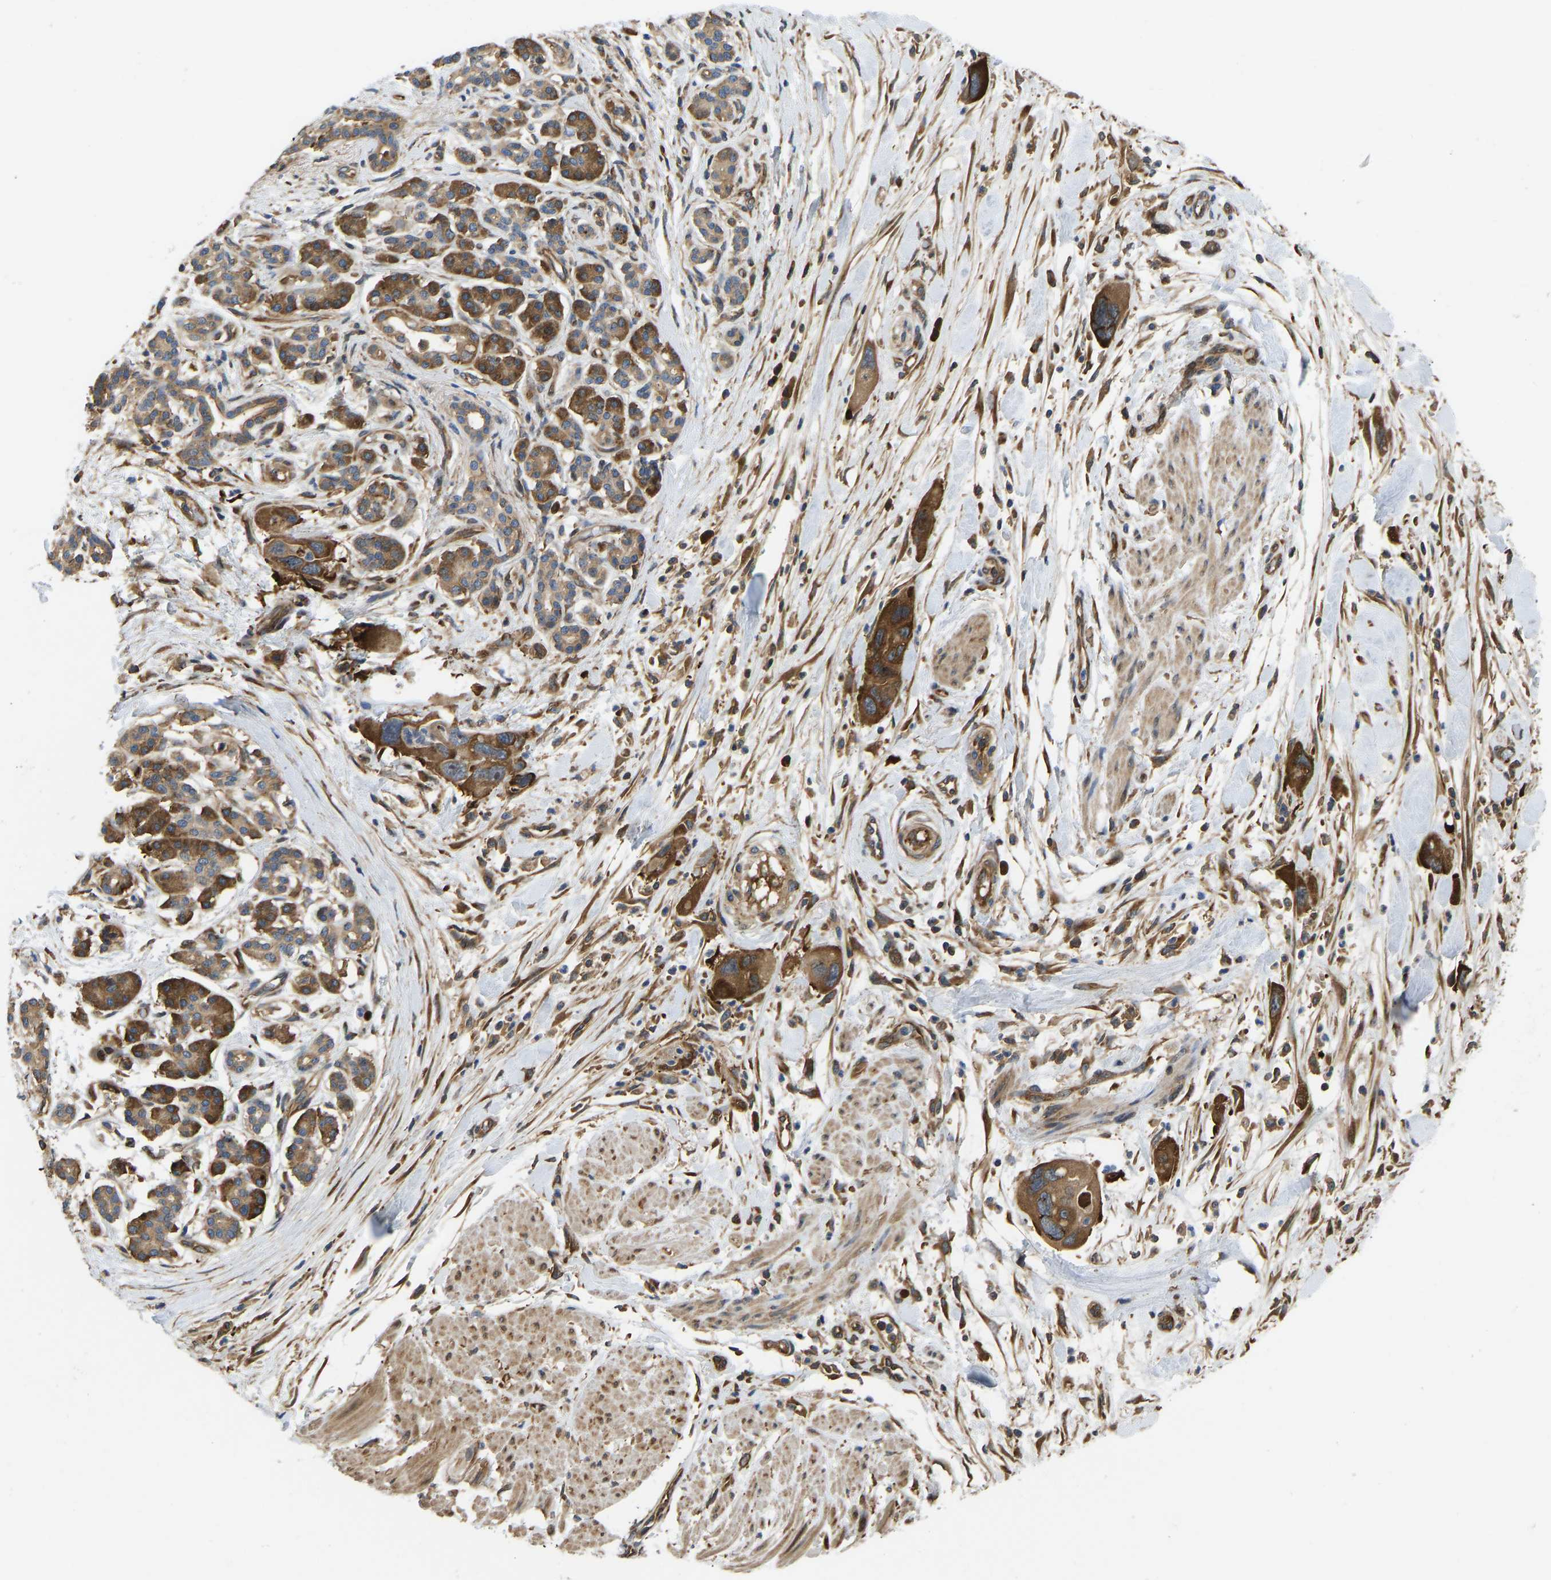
{"staining": {"intensity": "strong", "quantity": ">75%", "location": "cytoplasmic/membranous"}, "tissue": "pancreatic cancer", "cell_type": "Tumor cells", "image_type": "cancer", "snomed": [{"axis": "morphology", "description": "Normal tissue, NOS"}, {"axis": "morphology", "description": "Adenocarcinoma, NOS"}, {"axis": "topography", "description": "Pancreas"}], "caption": "Adenocarcinoma (pancreatic) stained for a protein (brown) exhibits strong cytoplasmic/membranous positive expression in approximately >75% of tumor cells.", "gene": "RASGRF2", "patient": {"sex": "female", "age": 71}}